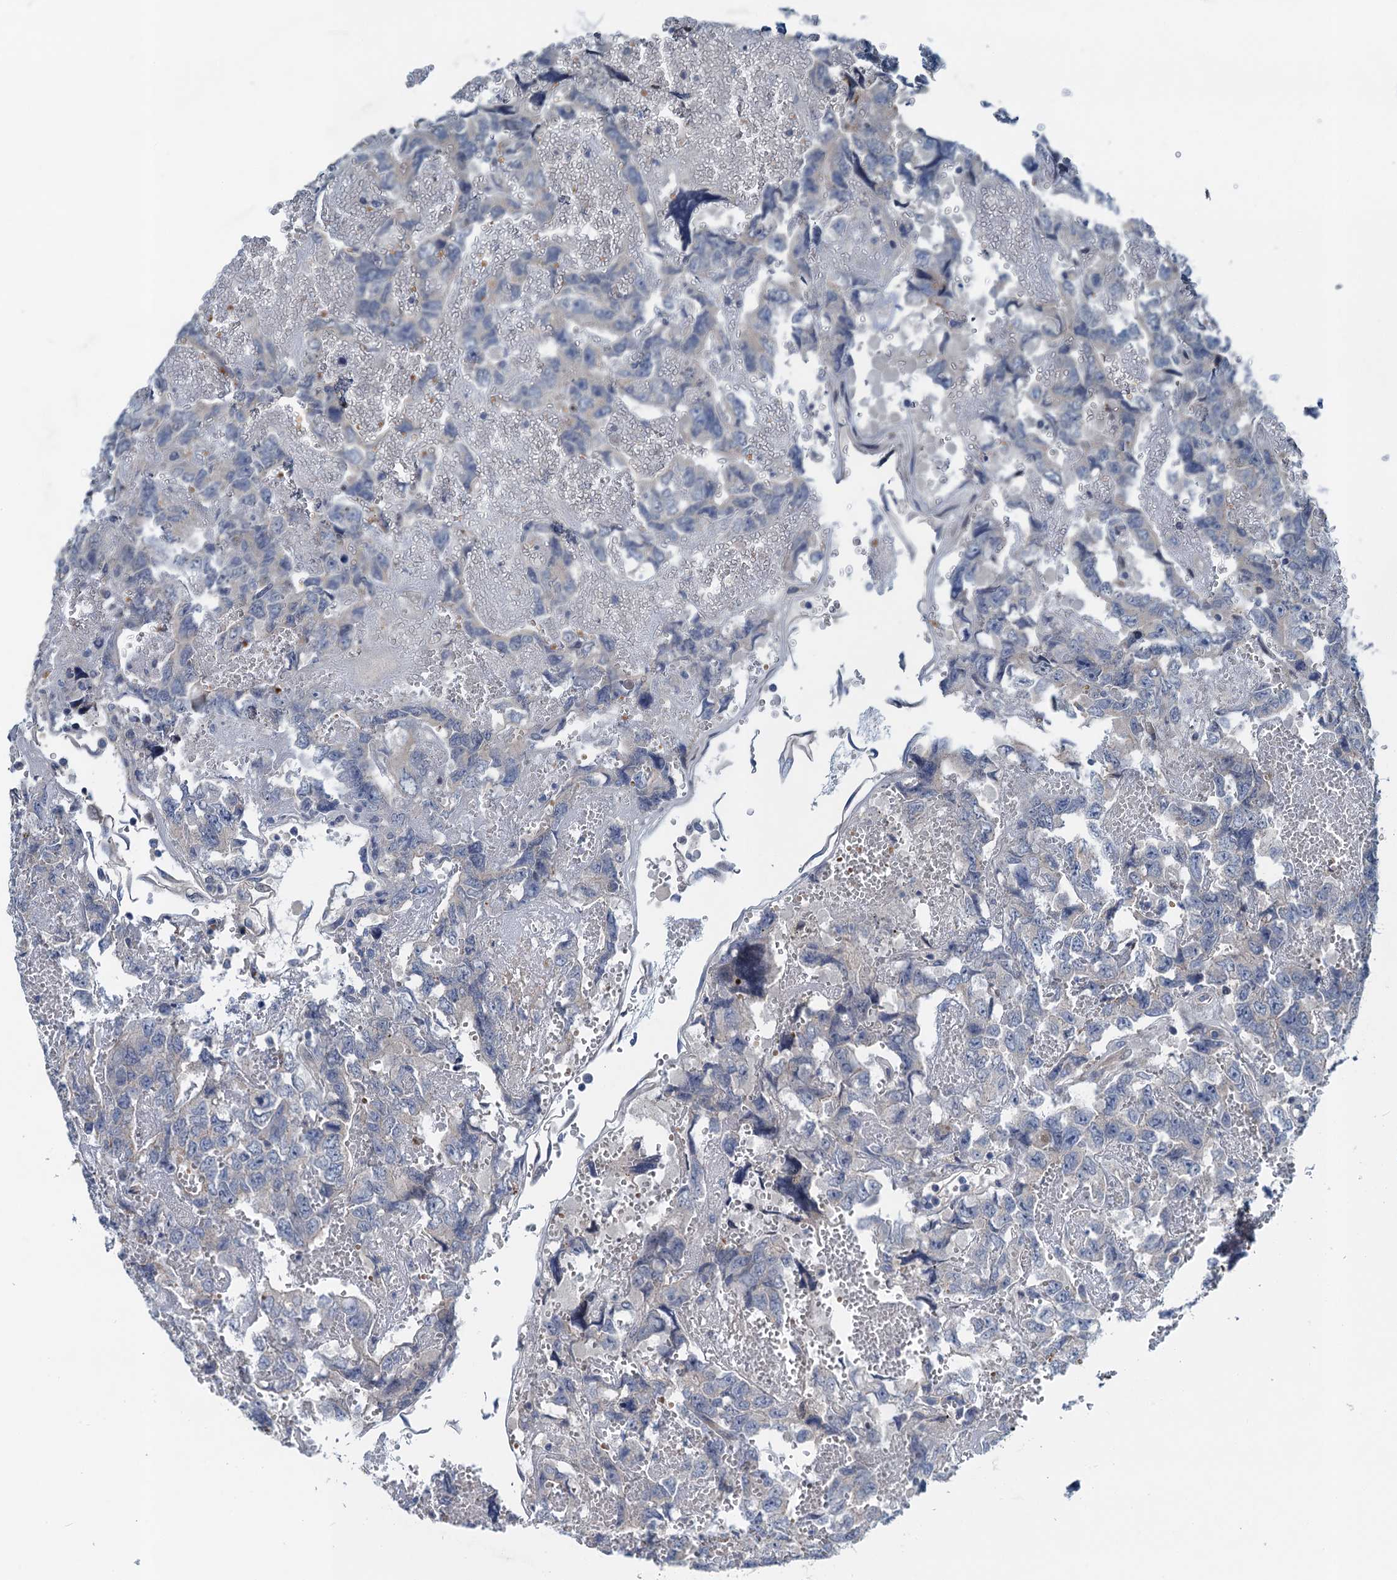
{"staining": {"intensity": "negative", "quantity": "none", "location": "none"}, "tissue": "testis cancer", "cell_type": "Tumor cells", "image_type": "cancer", "snomed": [{"axis": "morphology", "description": "Carcinoma, Embryonal, NOS"}, {"axis": "topography", "description": "Testis"}], "caption": "Tumor cells show no significant protein staining in testis cancer (embryonal carcinoma).", "gene": "NBEA", "patient": {"sex": "male", "age": 45}}